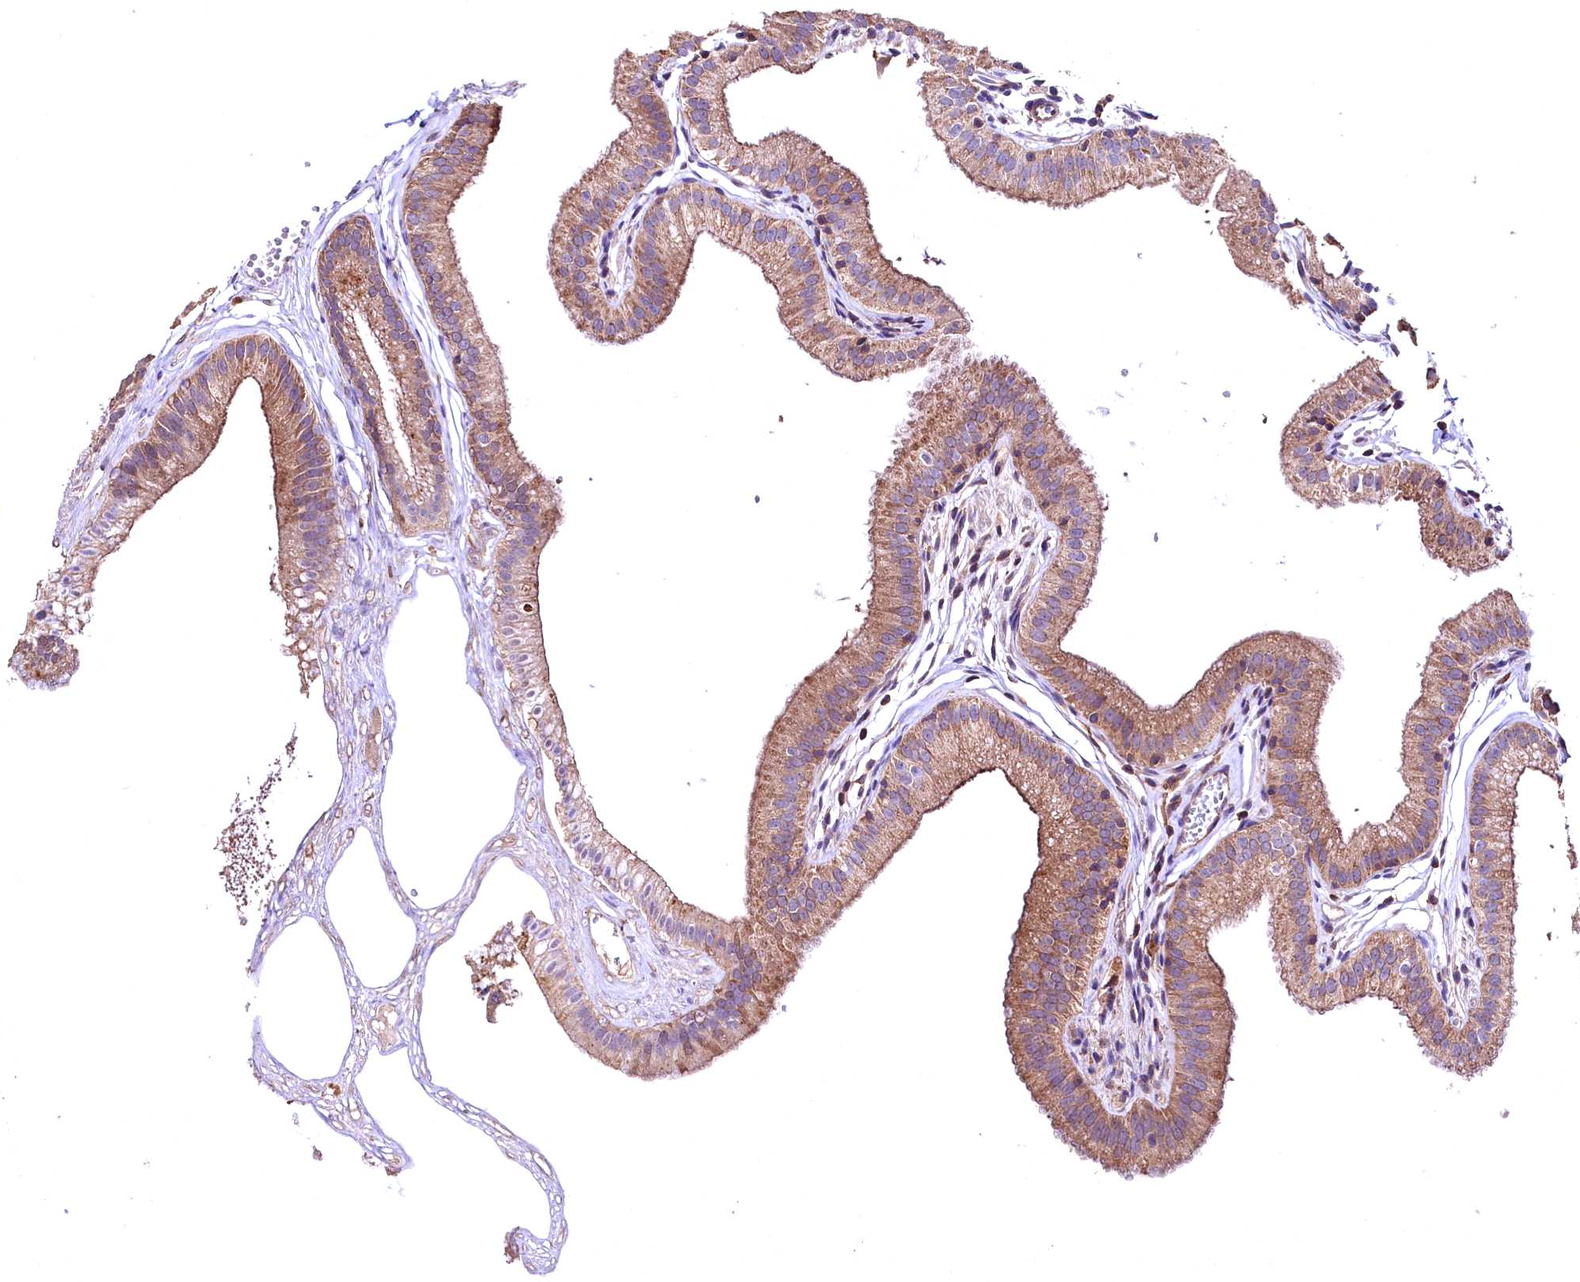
{"staining": {"intensity": "moderate", "quantity": ">75%", "location": "cytoplasmic/membranous"}, "tissue": "gallbladder", "cell_type": "Glandular cells", "image_type": "normal", "snomed": [{"axis": "morphology", "description": "Normal tissue, NOS"}, {"axis": "topography", "description": "Gallbladder"}], "caption": "High-magnification brightfield microscopy of normal gallbladder stained with DAB (3,3'-diaminobenzidine) (brown) and counterstained with hematoxylin (blue). glandular cells exhibit moderate cytoplasmic/membranous positivity is appreciated in about>75% of cells. Using DAB (3,3'-diaminobenzidine) (brown) and hematoxylin (blue) stains, captured at high magnification using brightfield microscopy.", "gene": "ENKD1", "patient": {"sex": "female", "age": 54}}